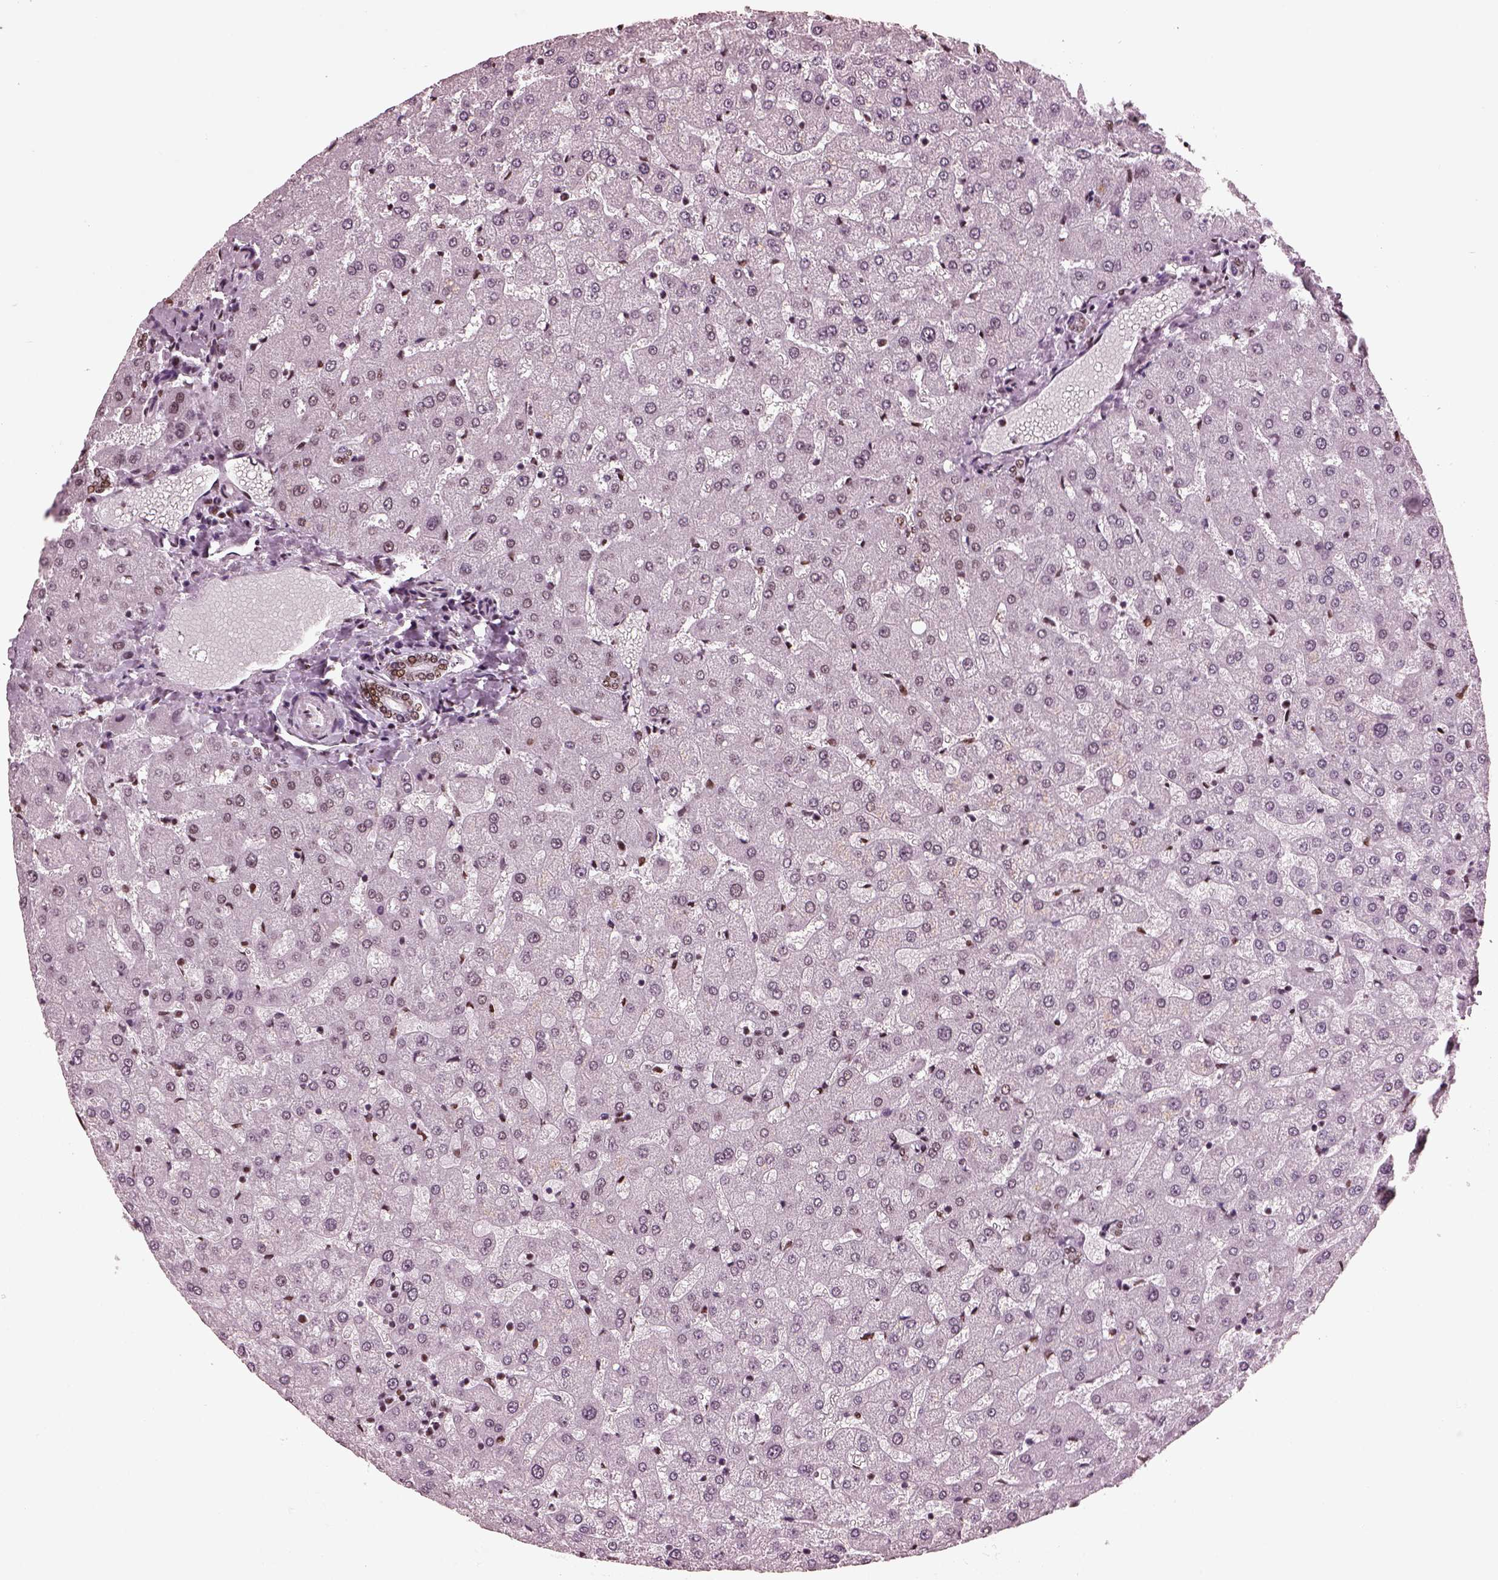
{"staining": {"intensity": "moderate", "quantity": ">75%", "location": "nuclear"}, "tissue": "liver", "cell_type": "Cholangiocytes", "image_type": "normal", "snomed": [{"axis": "morphology", "description": "Normal tissue, NOS"}, {"axis": "topography", "description": "Liver"}], "caption": "The micrograph exhibits a brown stain indicating the presence of a protein in the nuclear of cholangiocytes in liver. Using DAB (brown) and hematoxylin (blue) stains, captured at high magnification using brightfield microscopy.", "gene": "CBFA2T3", "patient": {"sex": "female", "age": 50}}